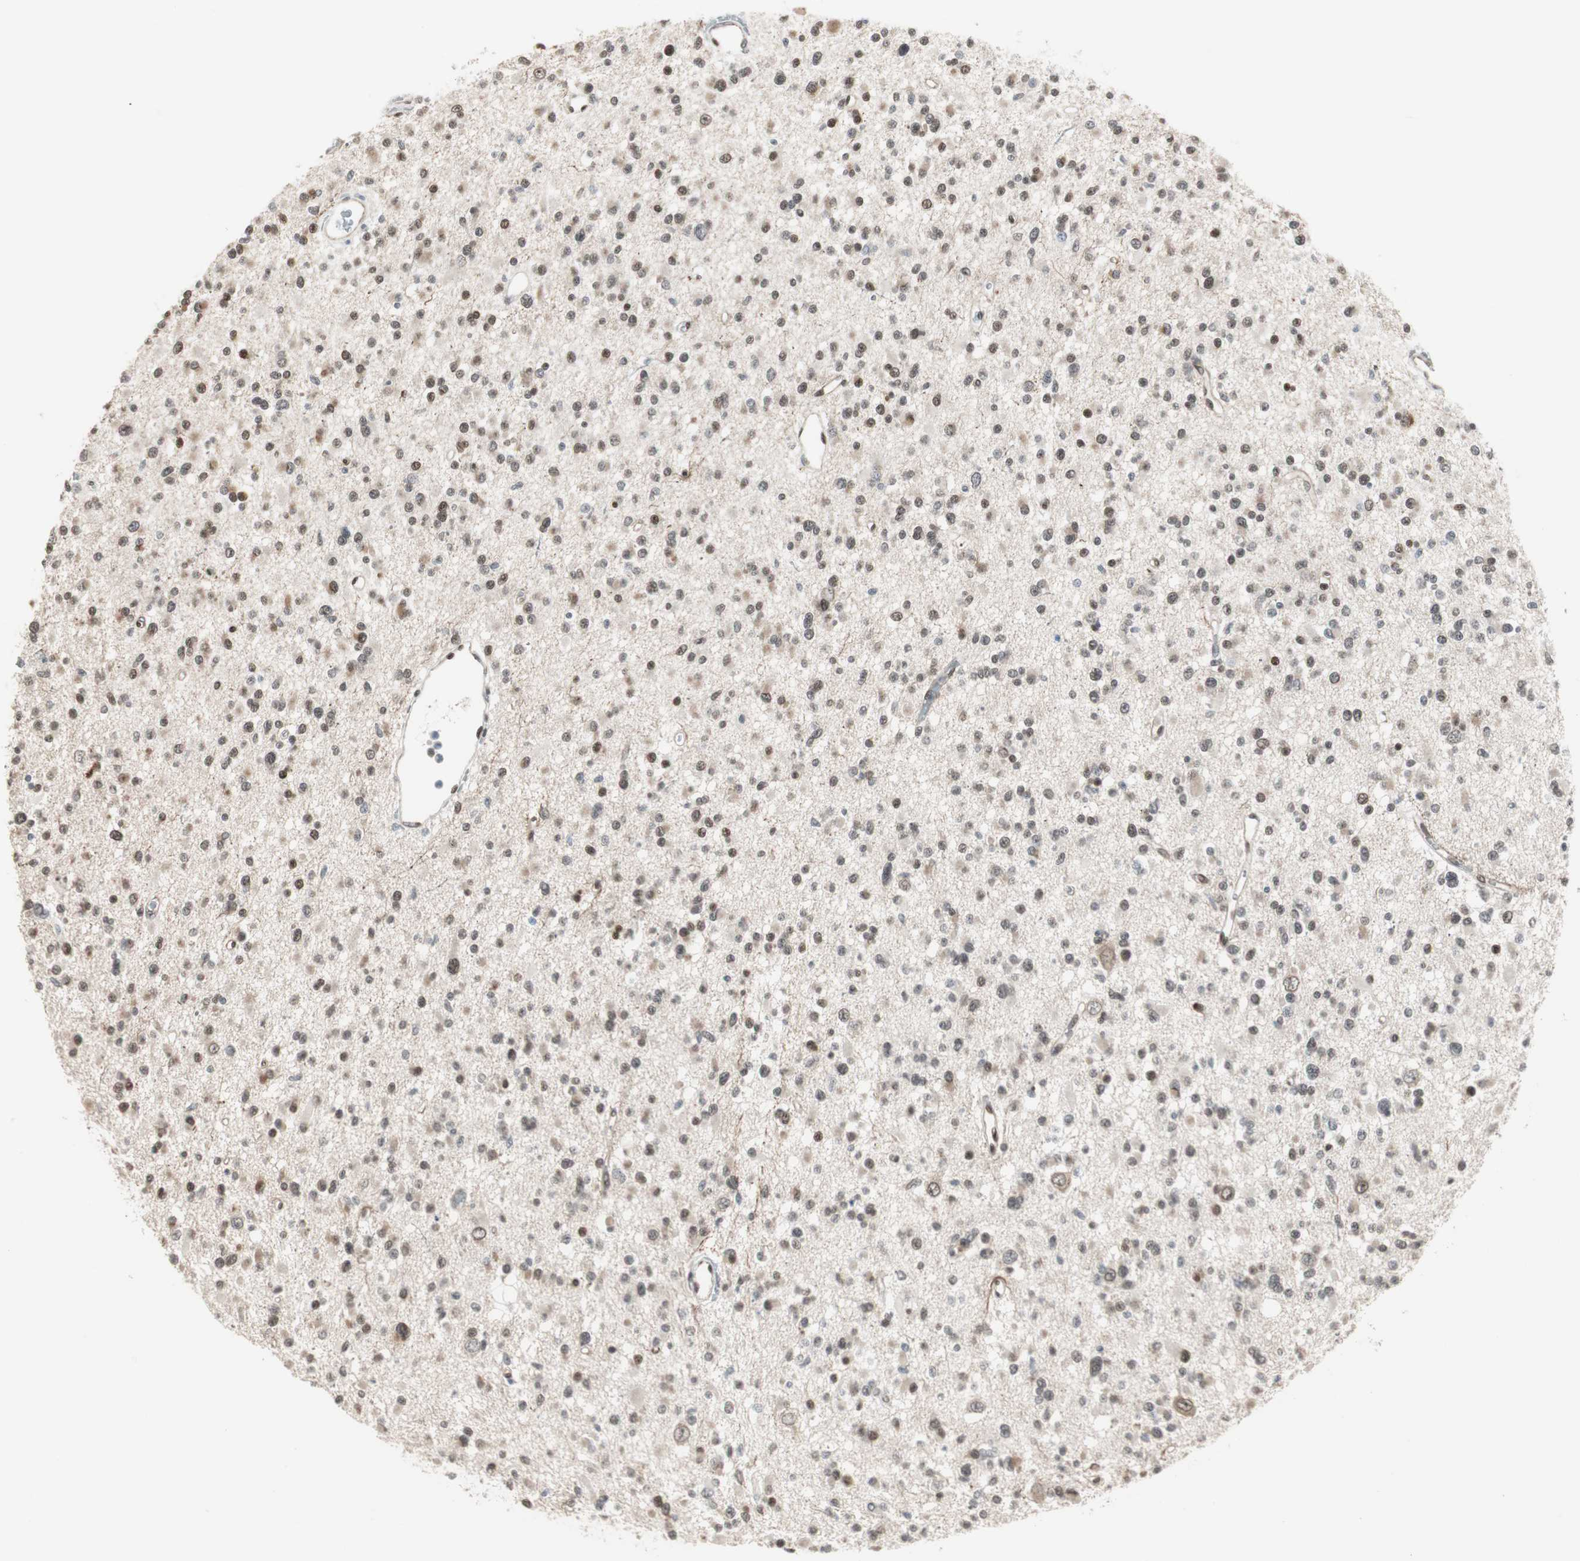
{"staining": {"intensity": "moderate", "quantity": ">75%", "location": "nuclear"}, "tissue": "glioma", "cell_type": "Tumor cells", "image_type": "cancer", "snomed": [{"axis": "morphology", "description": "Glioma, malignant, Low grade"}, {"axis": "topography", "description": "Brain"}], "caption": "IHC micrograph of neoplastic tissue: glioma stained using IHC displays medium levels of moderate protein expression localized specifically in the nuclear of tumor cells, appearing as a nuclear brown color.", "gene": "ZBTB17", "patient": {"sex": "female", "age": 22}}